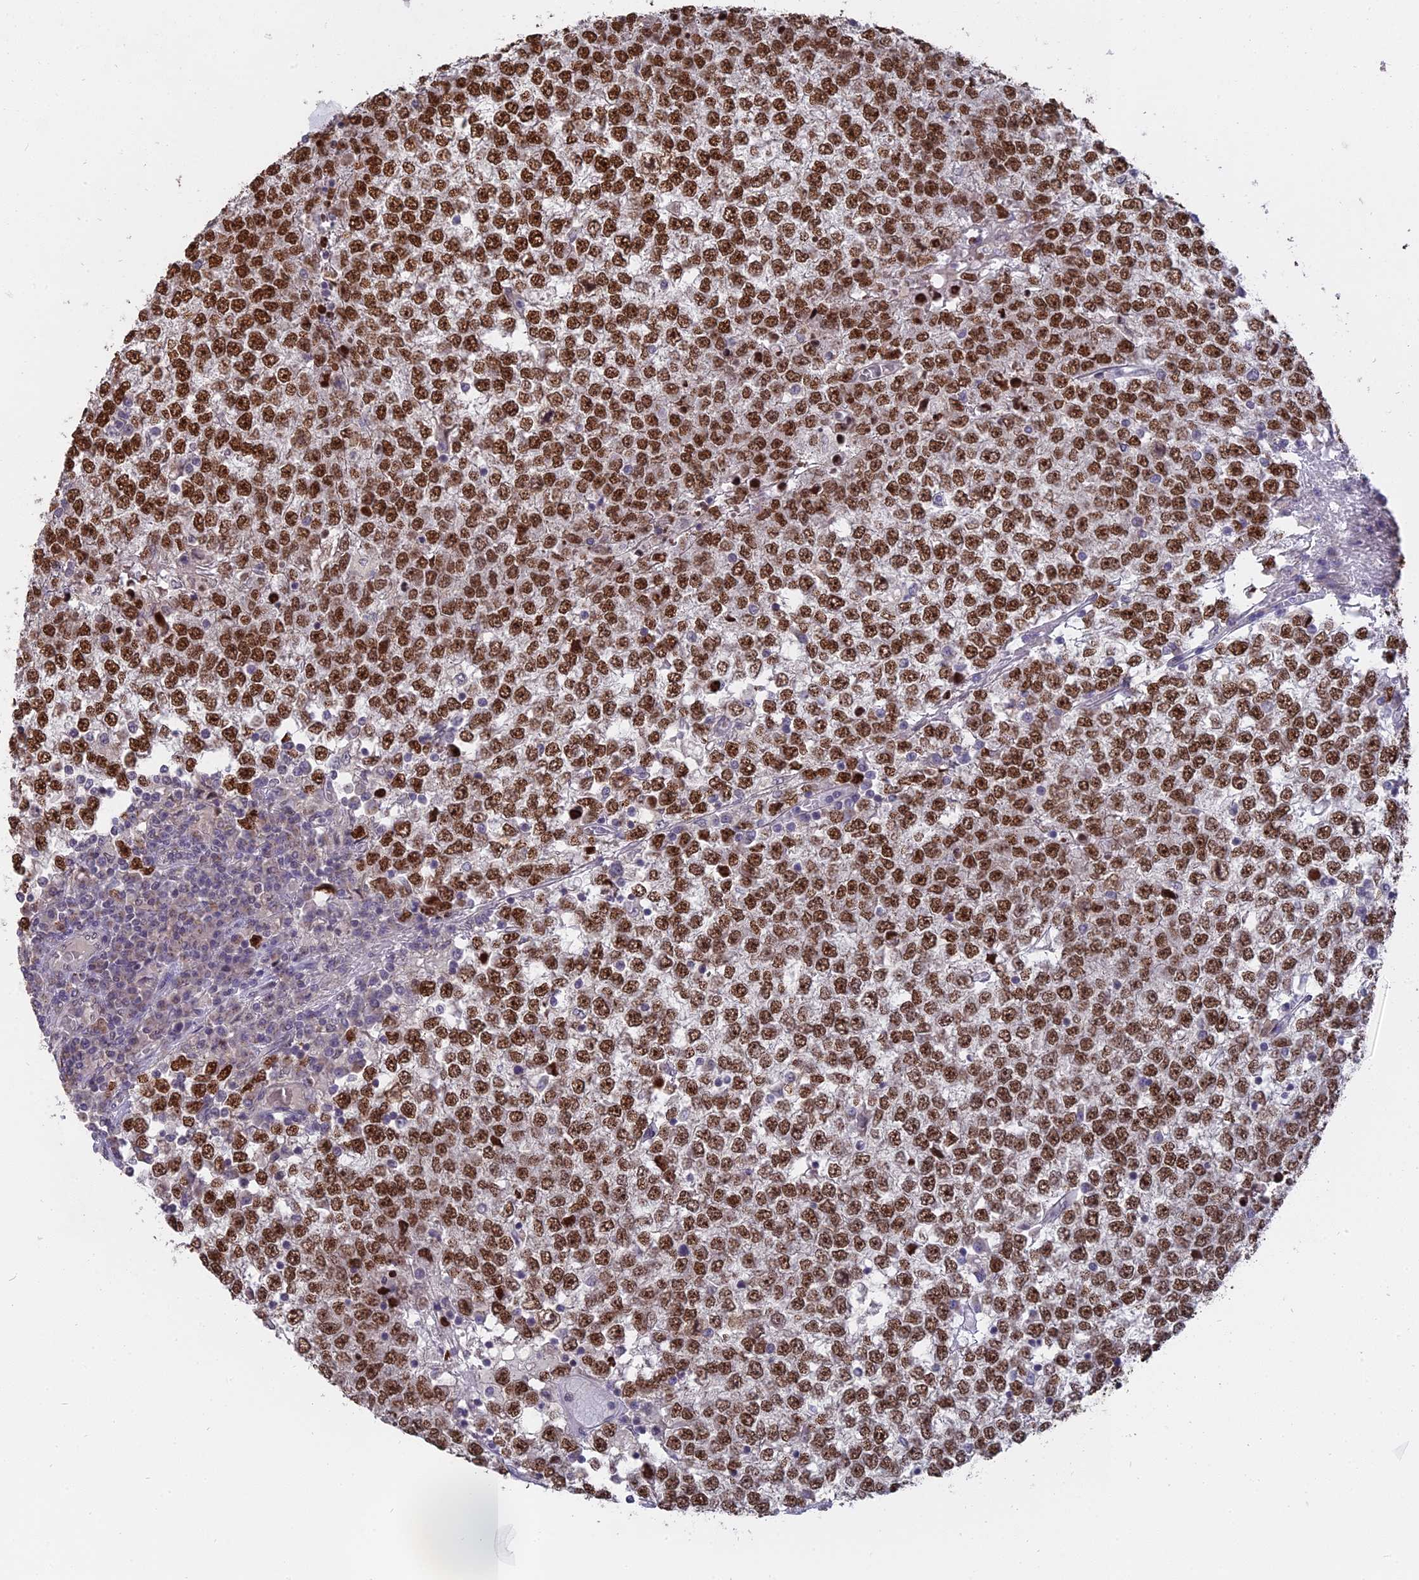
{"staining": {"intensity": "strong", "quantity": ">75%", "location": "nuclear"}, "tissue": "testis cancer", "cell_type": "Tumor cells", "image_type": "cancer", "snomed": [{"axis": "morphology", "description": "Seminoma, NOS"}, {"axis": "topography", "description": "Testis"}], "caption": "Protein staining by immunohistochemistry (IHC) reveals strong nuclear positivity in approximately >75% of tumor cells in testis seminoma. Nuclei are stained in blue.", "gene": "NR1H3", "patient": {"sex": "male", "age": 65}}